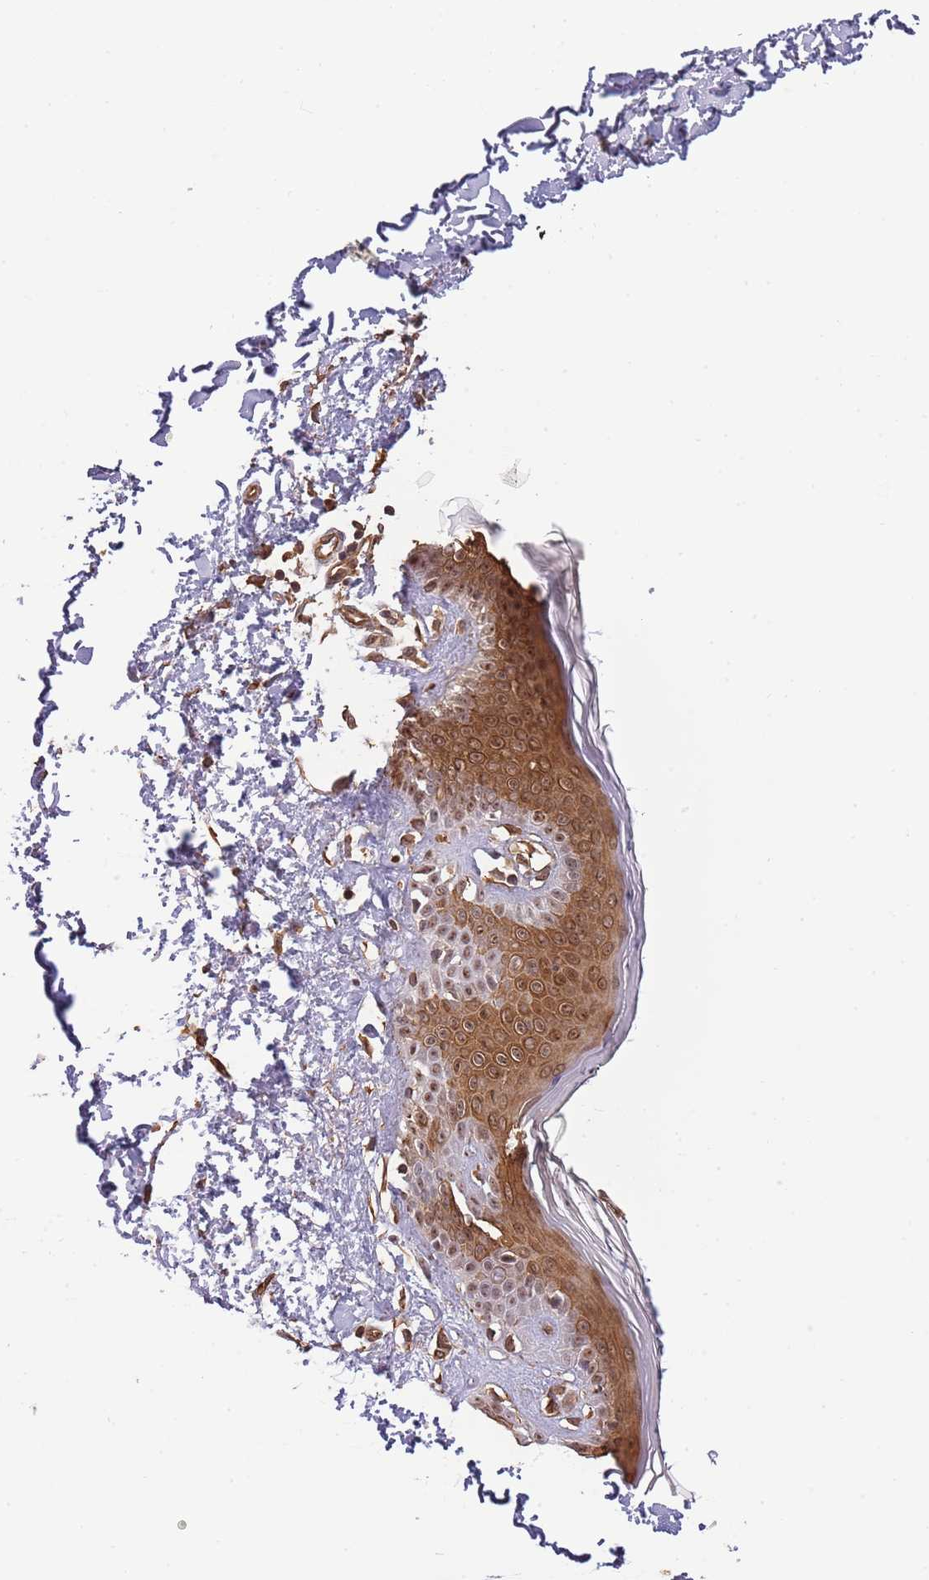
{"staining": {"intensity": "moderate", "quantity": ">75%", "location": "cytoplasmic/membranous,nuclear"}, "tissue": "skin", "cell_type": "Fibroblasts", "image_type": "normal", "snomed": [{"axis": "morphology", "description": "Normal tissue, NOS"}, {"axis": "topography", "description": "Skin"}], "caption": "This image reveals immunohistochemistry staining of normal human skin, with medium moderate cytoplasmic/membranous,nuclear expression in approximately >75% of fibroblasts.", "gene": "SURF2", "patient": {"sex": "female", "age": 64}}